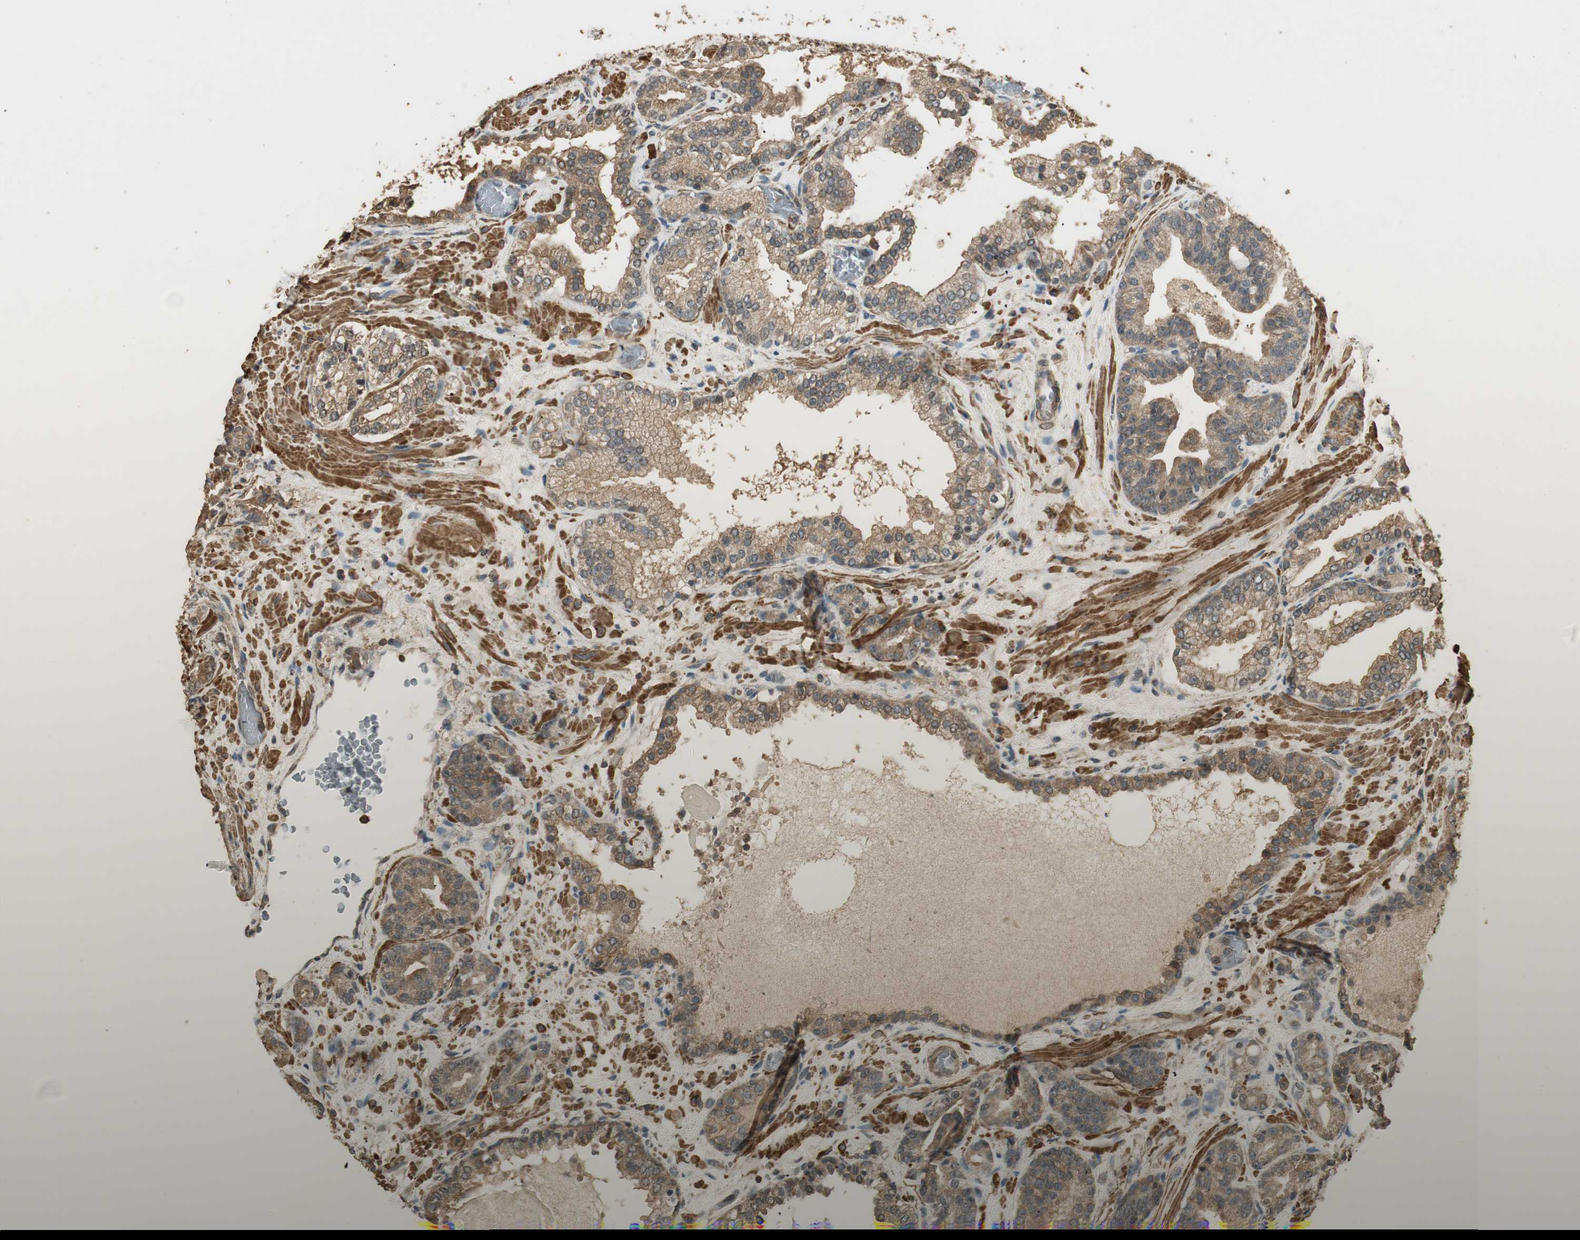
{"staining": {"intensity": "moderate", "quantity": ">75%", "location": "cytoplasmic/membranous"}, "tissue": "prostate cancer", "cell_type": "Tumor cells", "image_type": "cancer", "snomed": [{"axis": "morphology", "description": "Adenocarcinoma, Low grade"}, {"axis": "topography", "description": "Prostate"}], "caption": "DAB immunohistochemical staining of human prostate cancer exhibits moderate cytoplasmic/membranous protein staining in approximately >75% of tumor cells.", "gene": "USP2", "patient": {"sex": "male", "age": 63}}